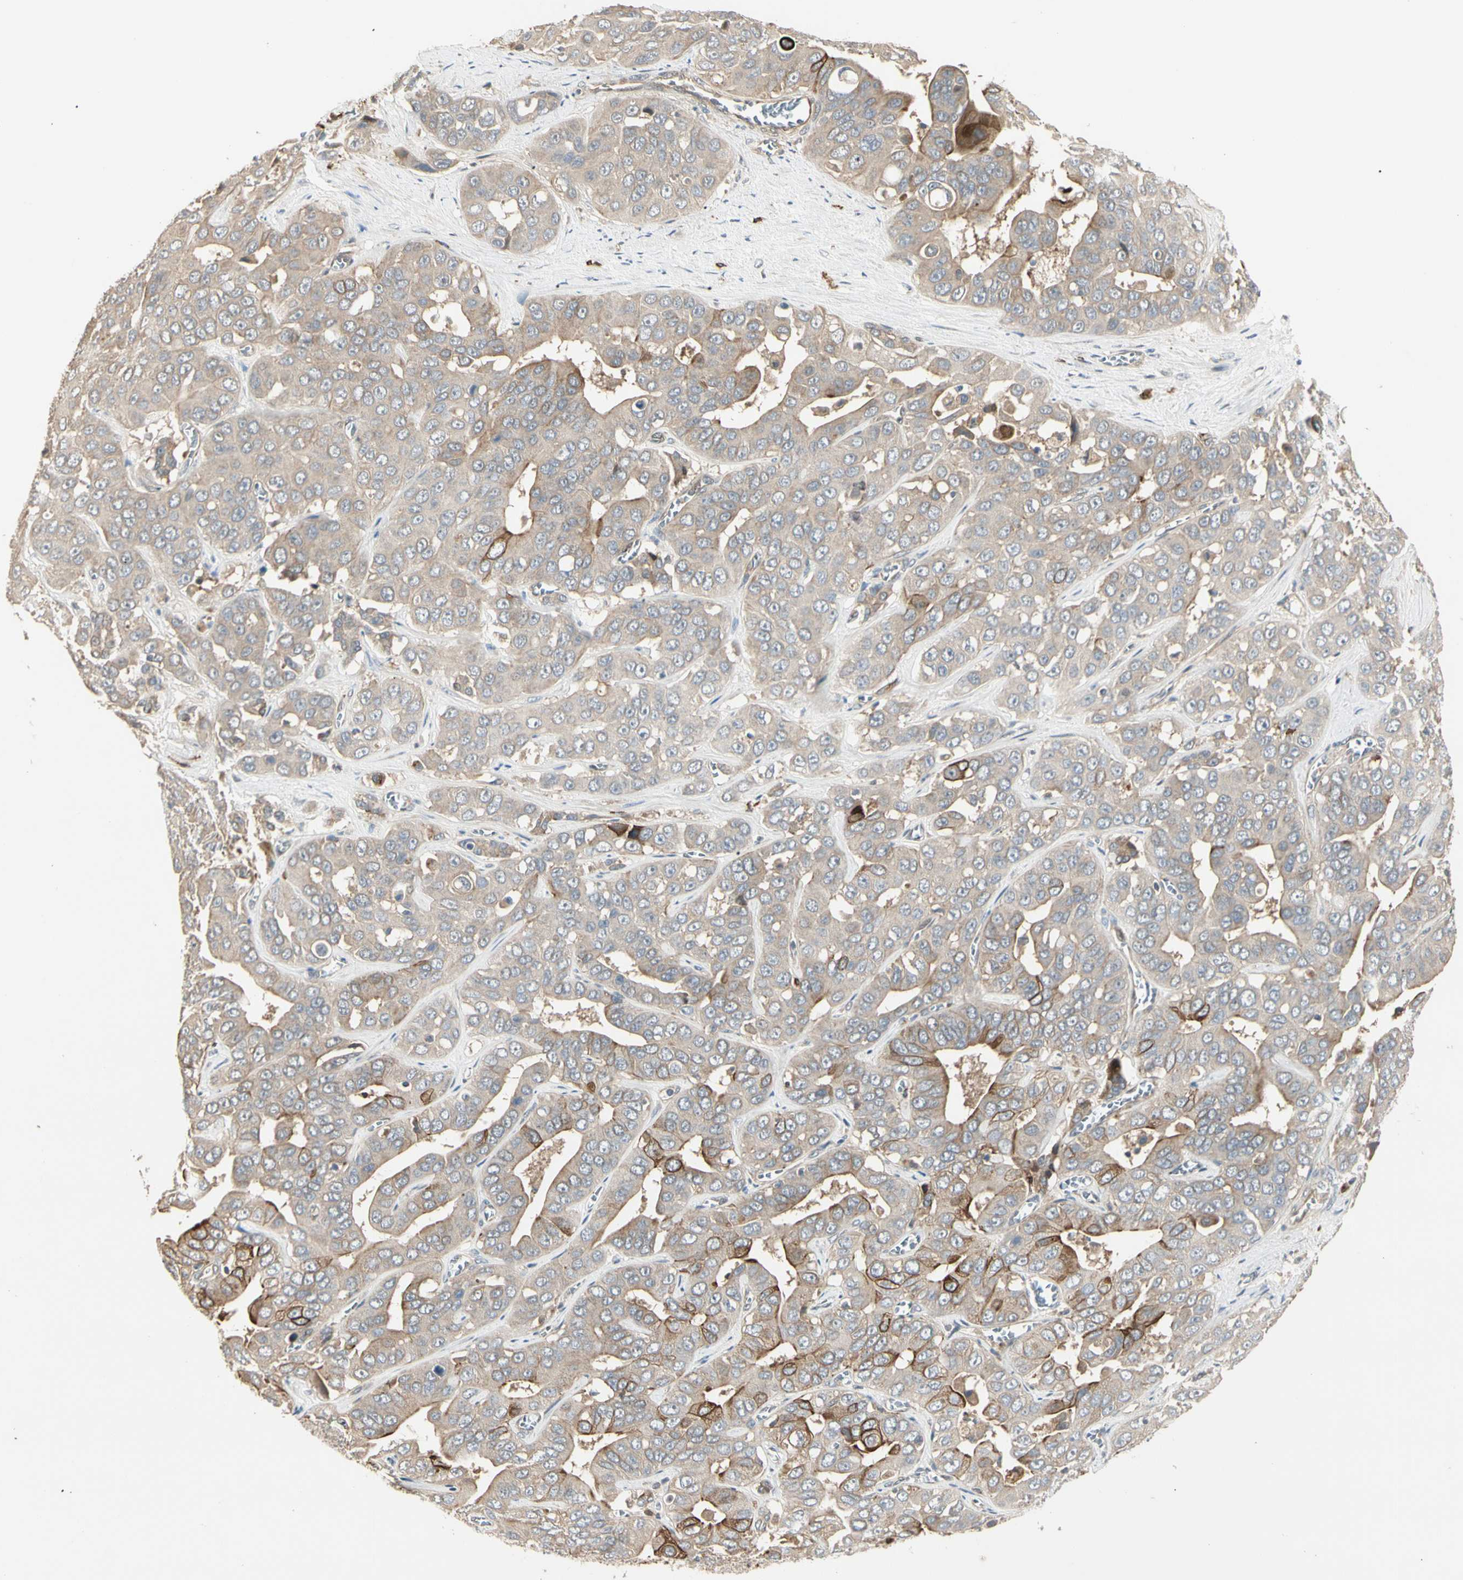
{"staining": {"intensity": "moderate", "quantity": "<25%", "location": "cytoplasmic/membranous"}, "tissue": "liver cancer", "cell_type": "Tumor cells", "image_type": "cancer", "snomed": [{"axis": "morphology", "description": "Cholangiocarcinoma"}, {"axis": "topography", "description": "Liver"}], "caption": "Brown immunohistochemical staining in human cholangiocarcinoma (liver) displays moderate cytoplasmic/membranous staining in about <25% of tumor cells. The staining is performed using DAB (3,3'-diaminobenzidine) brown chromogen to label protein expression. The nuclei are counter-stained blue using hematoxylin.", "gene": "ATG4C", "patient": {"sex": "female", "age": 52}}